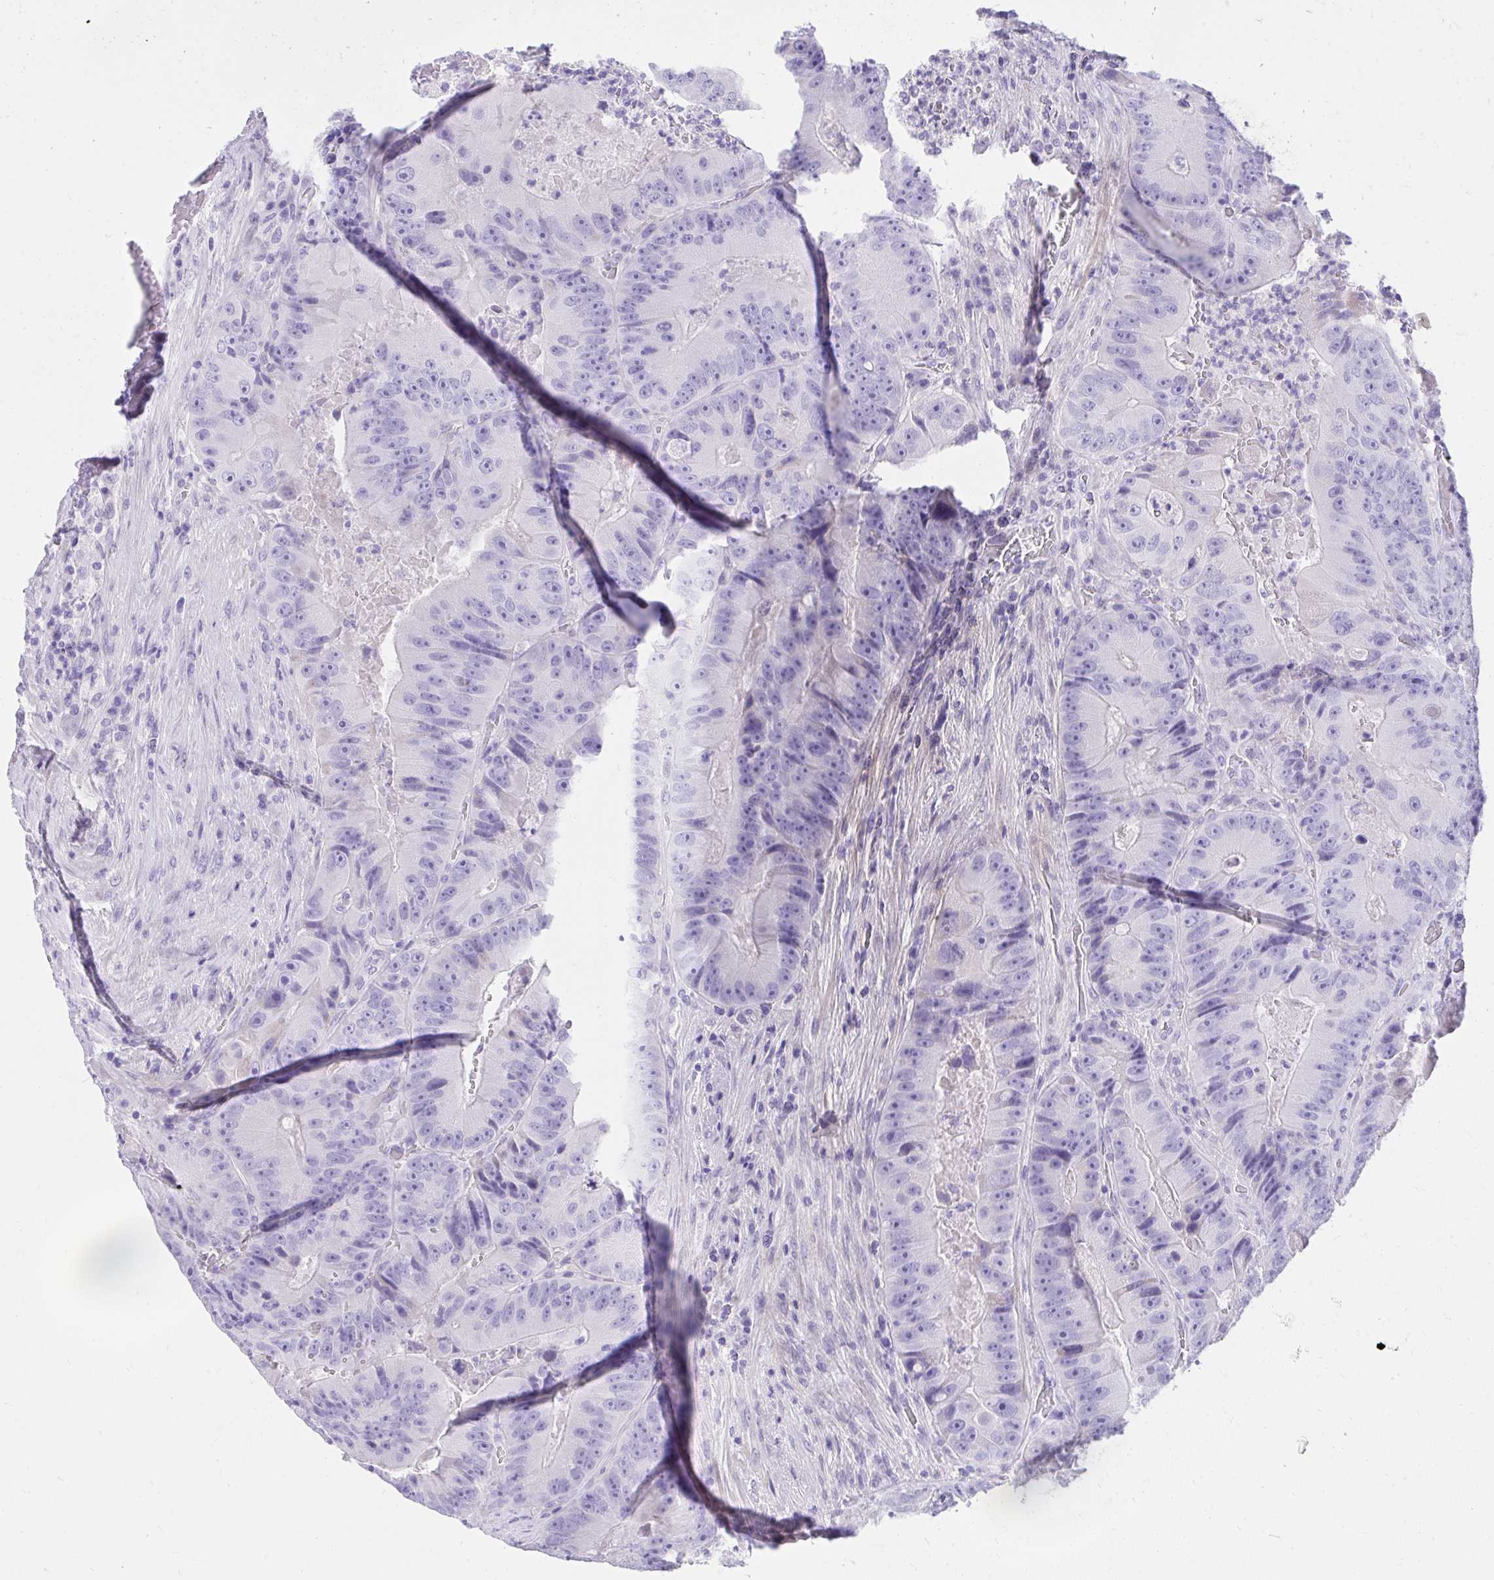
{"staining": {"intensity": "negative", "quantity": "none", "location": "none"}, "tissue": "colorectal cancer", "cell_type": "Tumor cells", "image_type": "cancer", "snomed": [{"axis": "morphology", "description": "Adenocarcinoma, NOS"}, {"axis": "topography", "description": "Colon"}], "caption": "This histopathology image is of colorectal cancer stained with immunohistochemistry (IHC) to label a protein in brown with the nuclei are counter-stained blue. There is no expression in tumor cells.", "gene": "KLK1", "patient": {"sex": "female", "age": 86}}